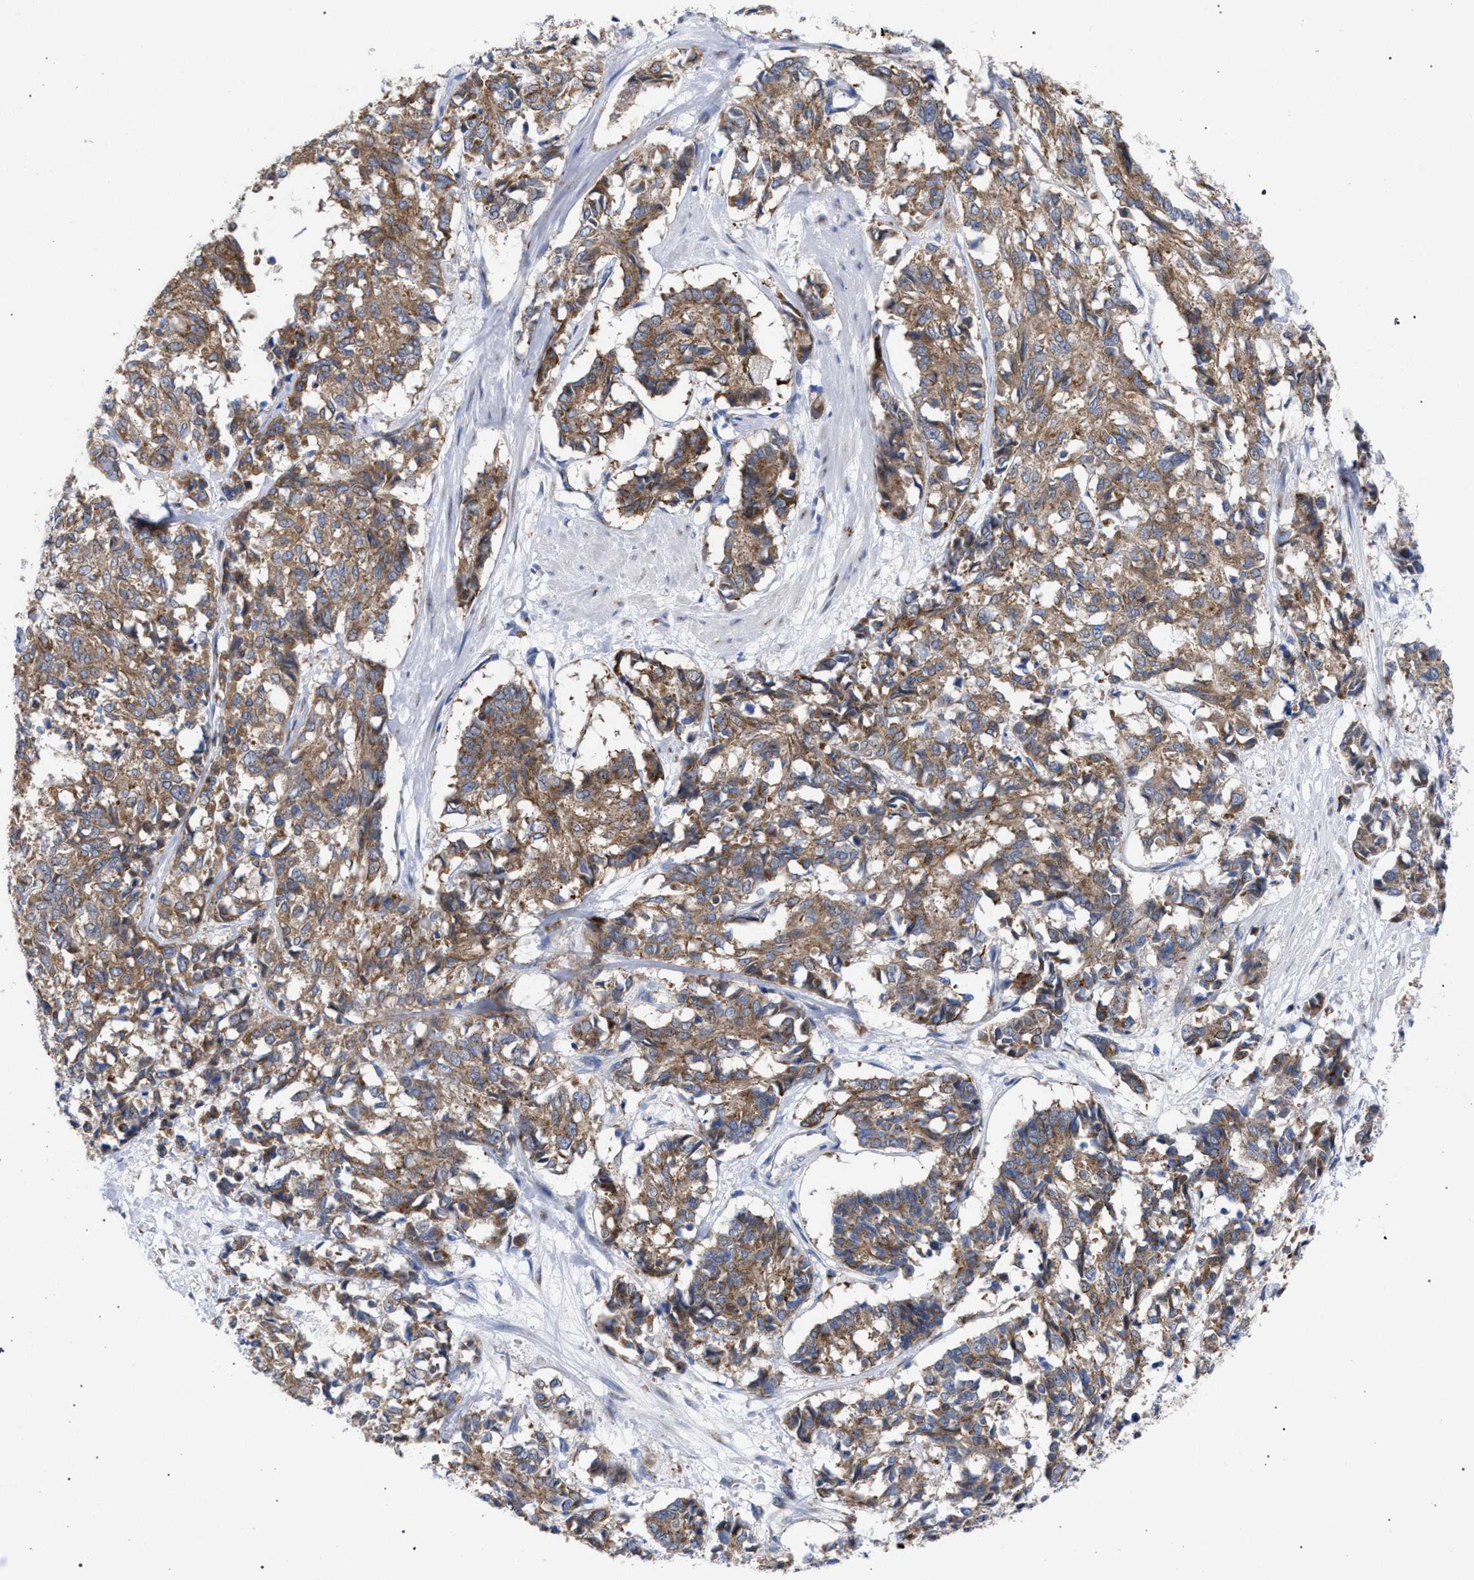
{"staining": {"intensity": "moderate", "quantity": ">75%", "location": "cytoplasmic/membranous"}, "tissue": "cervical cancer", "cell_type": "Tumor cells", "image_type": "cancer", "snomed": [{"axis": "morphology", "description": "Squamous cell carcinoma, NOS"}, {"axis": "topography", "description": "Cervix"}], "caption": "Moderate cytoplasmic/membranous protein staining is seen in about >75% of tumor cells in cervical cancer.", "gene": "GOLGA2", "patient": {"sex": "female", "age": 35}}